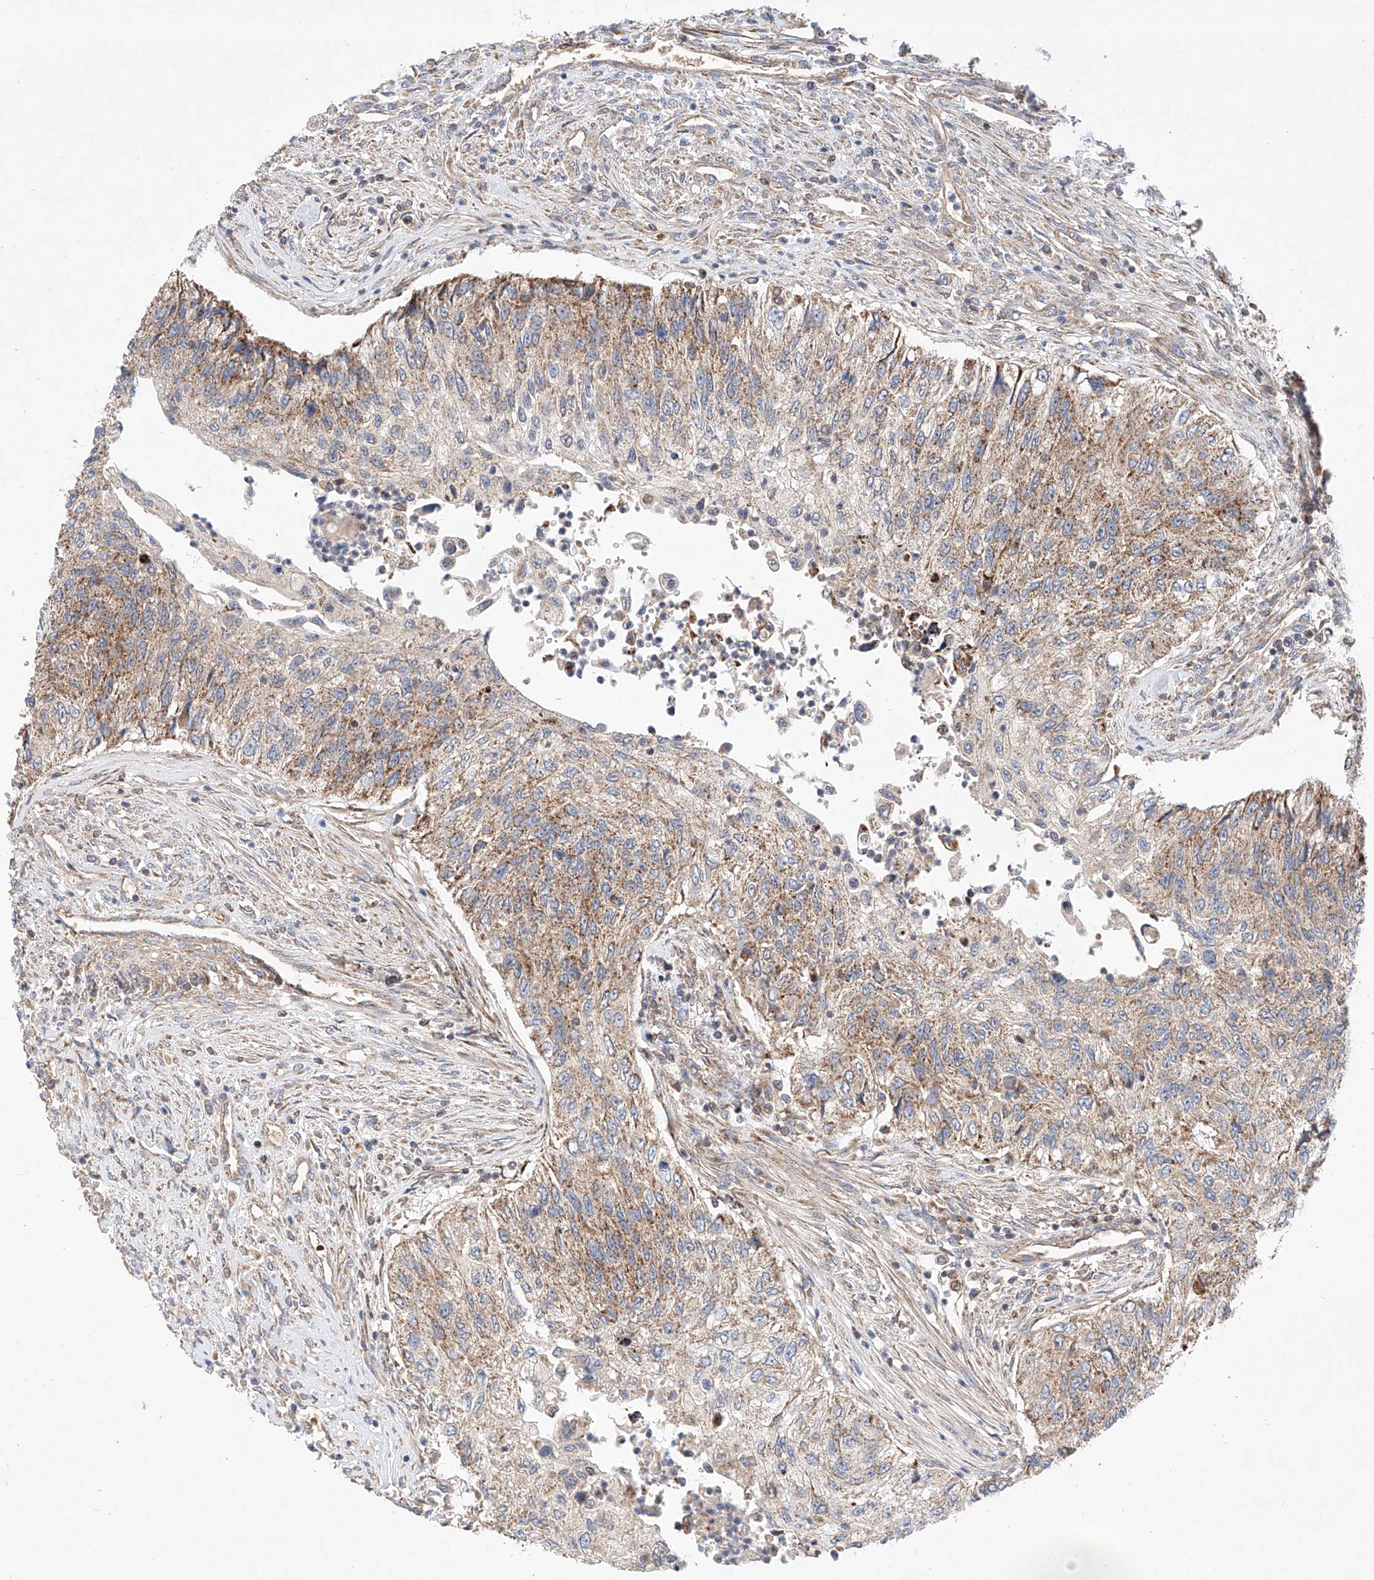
{"staining": {"intensity": "moderate", "quantity": ">75%", "location": "cytoplasmic/membranous"}, "tissue": "urothelial cancer", "cell_type": "Tumor cells", "image_type": "cancer", "snomed": [{"axis": "morphology", "description": "Urothelial carcinoma, High grade"}, {"axis": "topography", "description": "Urinary bladder"}], "caption": "About >75% of tumor cells in high-grade urothelial carcinoma reveal moderate cytoplasmic/membranous protein positivity as visualized by brown immunohistochemical staining.", "gene": "NR1D1", "patient": {"sex": "female", "age": 60}}